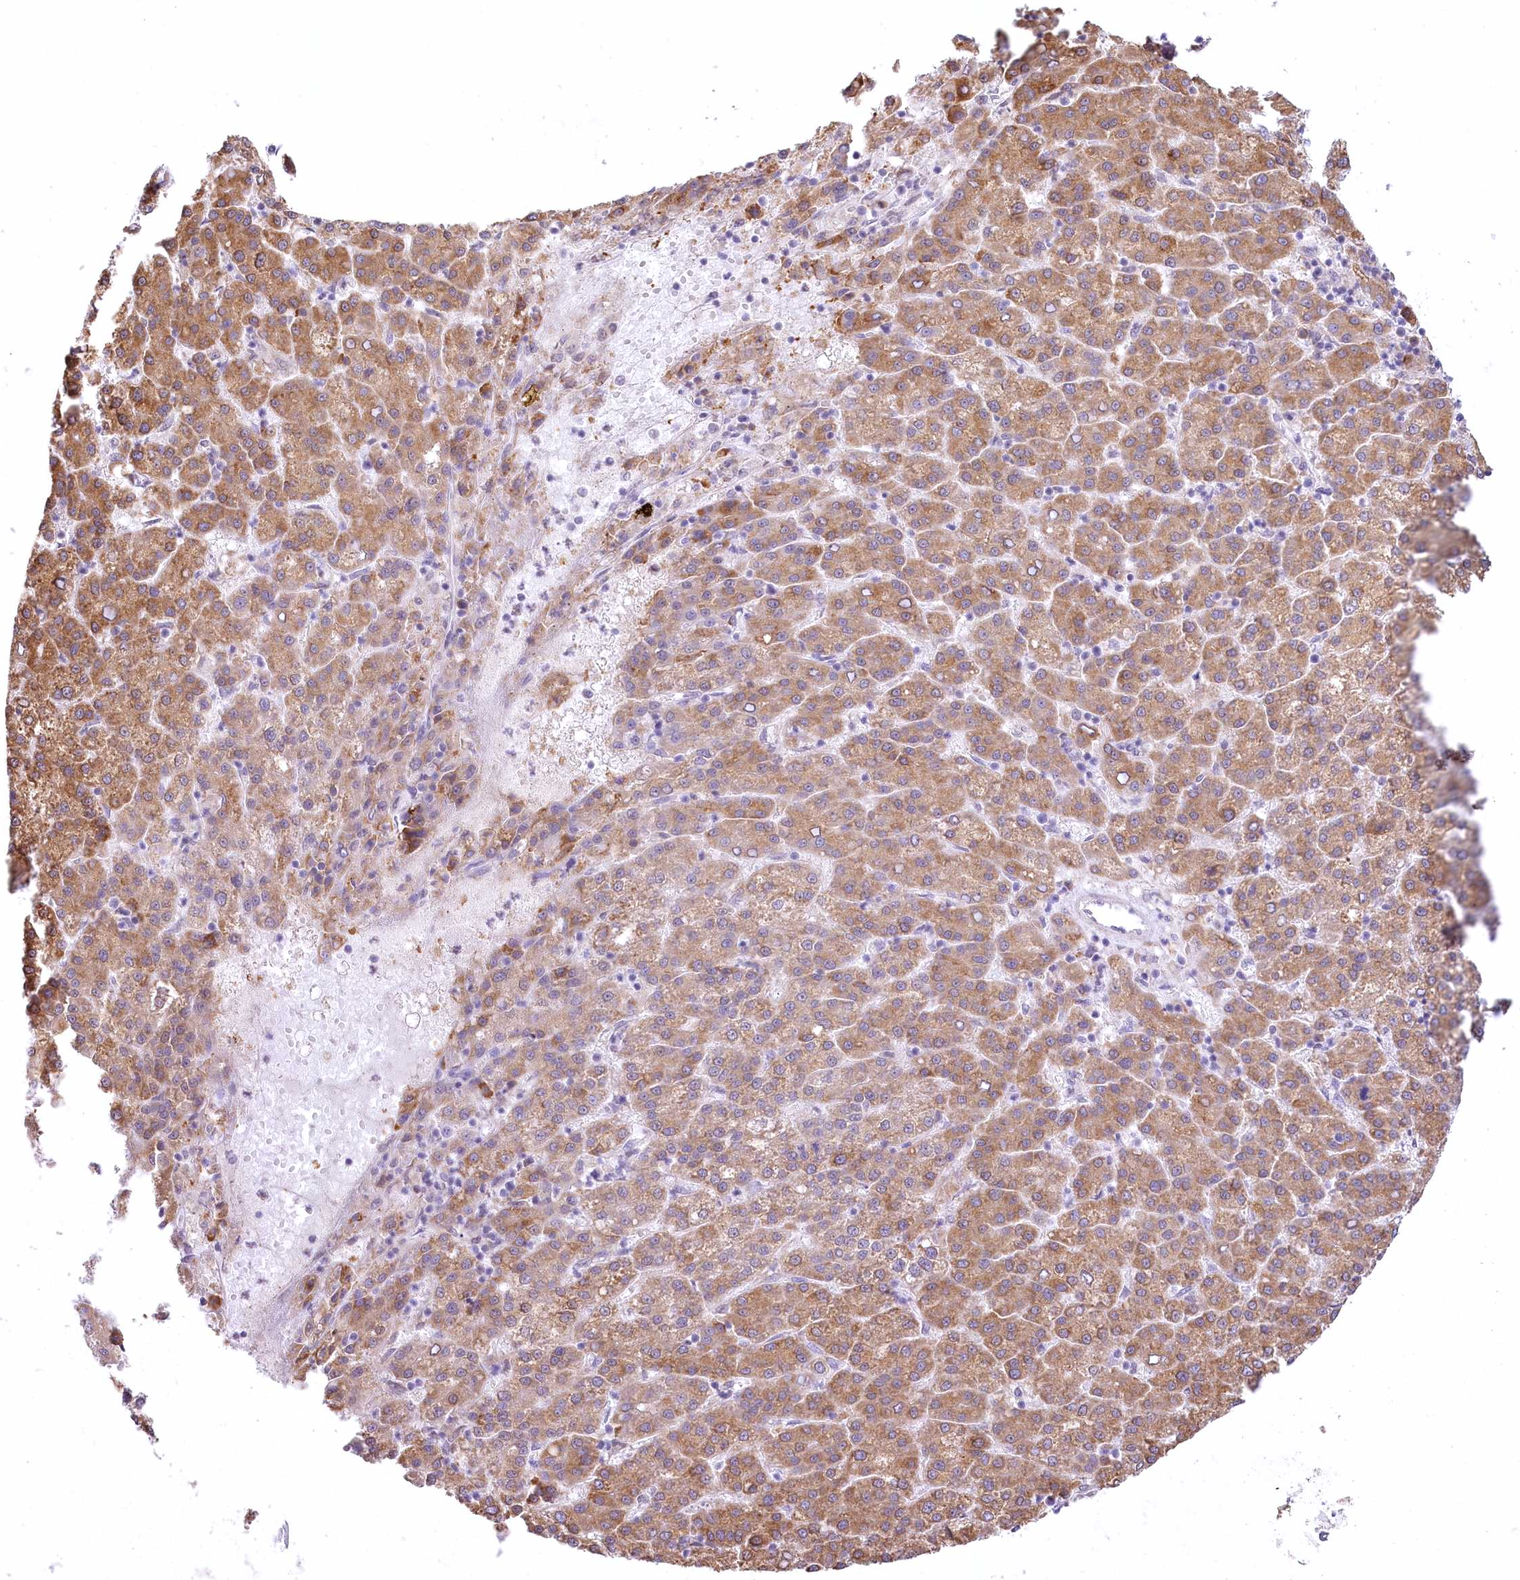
{"staining": {"intensity": "moderate", "quantity": ">75%", "location": "cytoplasmic/membranous"}, "tissue": "liver cancer", "cell_type": "Tumor cells", "image_type": "cancer", "snomed": [{"axis": "morphology", "description": "Carcinoma, Hepatocellular, NOS"}, {"axis": "topography", "description": "Liver"}], "caption": "High-power microscopy captured an IHC micrograph of liver hepatocellular carcinoma, revealing moderate cytoplasmic/membranous positivity in about >75% of tumor cells.", "gene": "NCKAP5", "patient": {"sex": "female", "age": 58}}